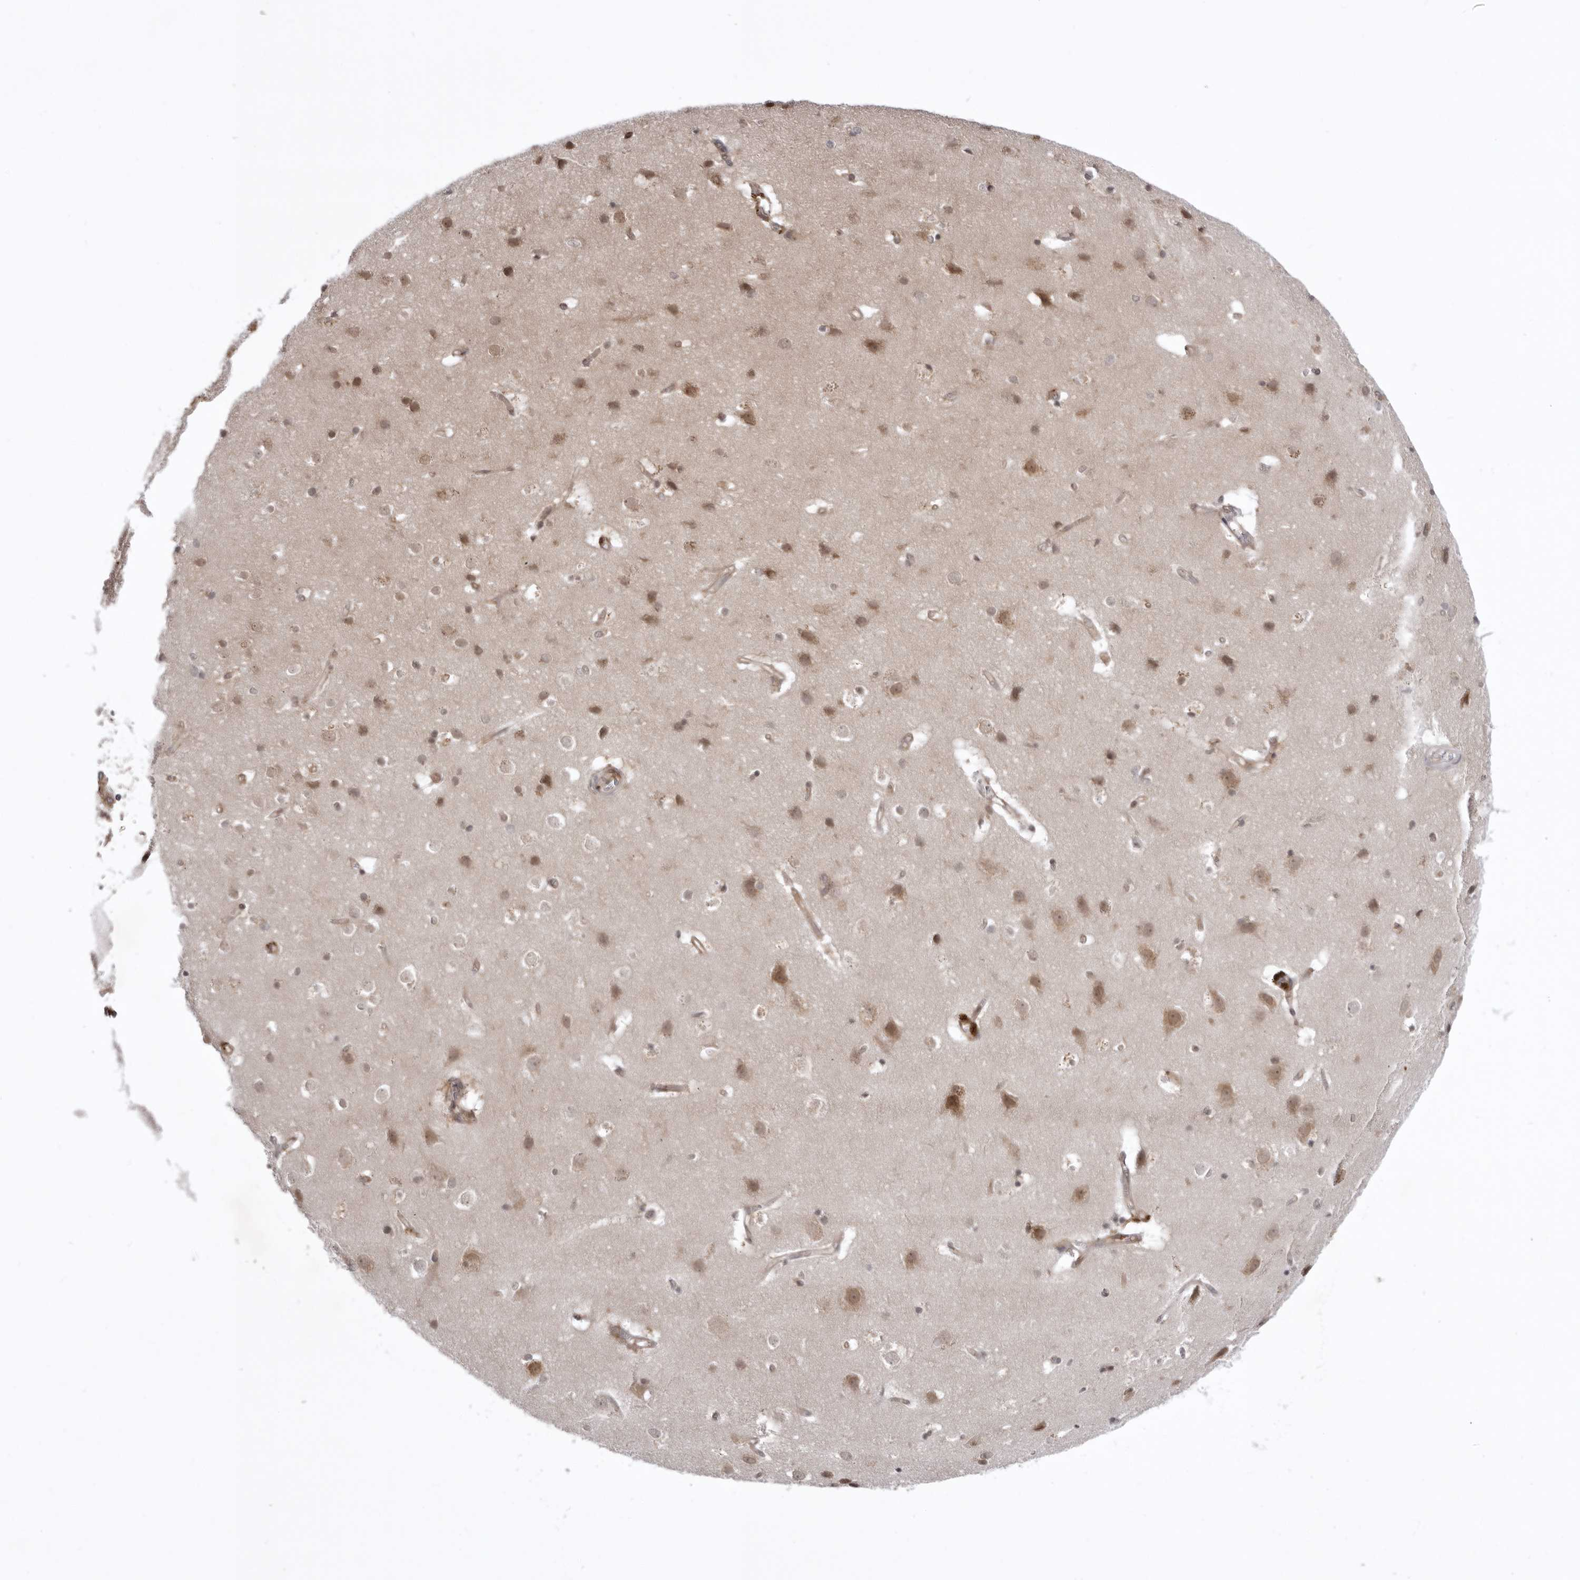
{"staining": {"intensity": "moderate", "quantity": ">75%", "location": "cytoplasmic/membranous"}, "tissue": "cerebral cortex", "cell_type": "Endothelial cells", "image_type": "normal", "snomed": [{"axis": "morphology", "description": "Normal tissue, NOS"}, {"axis": "topography", "description": "Cerebral cortex"}], "caption": "Cerebral cortex stained for a protein (brown) exhibits moderate cytoplasmic/membranous positive expression in about >75% of endothelial cells.", "gene": "USP43", "patient": {"sex": "male", "age": 54}}